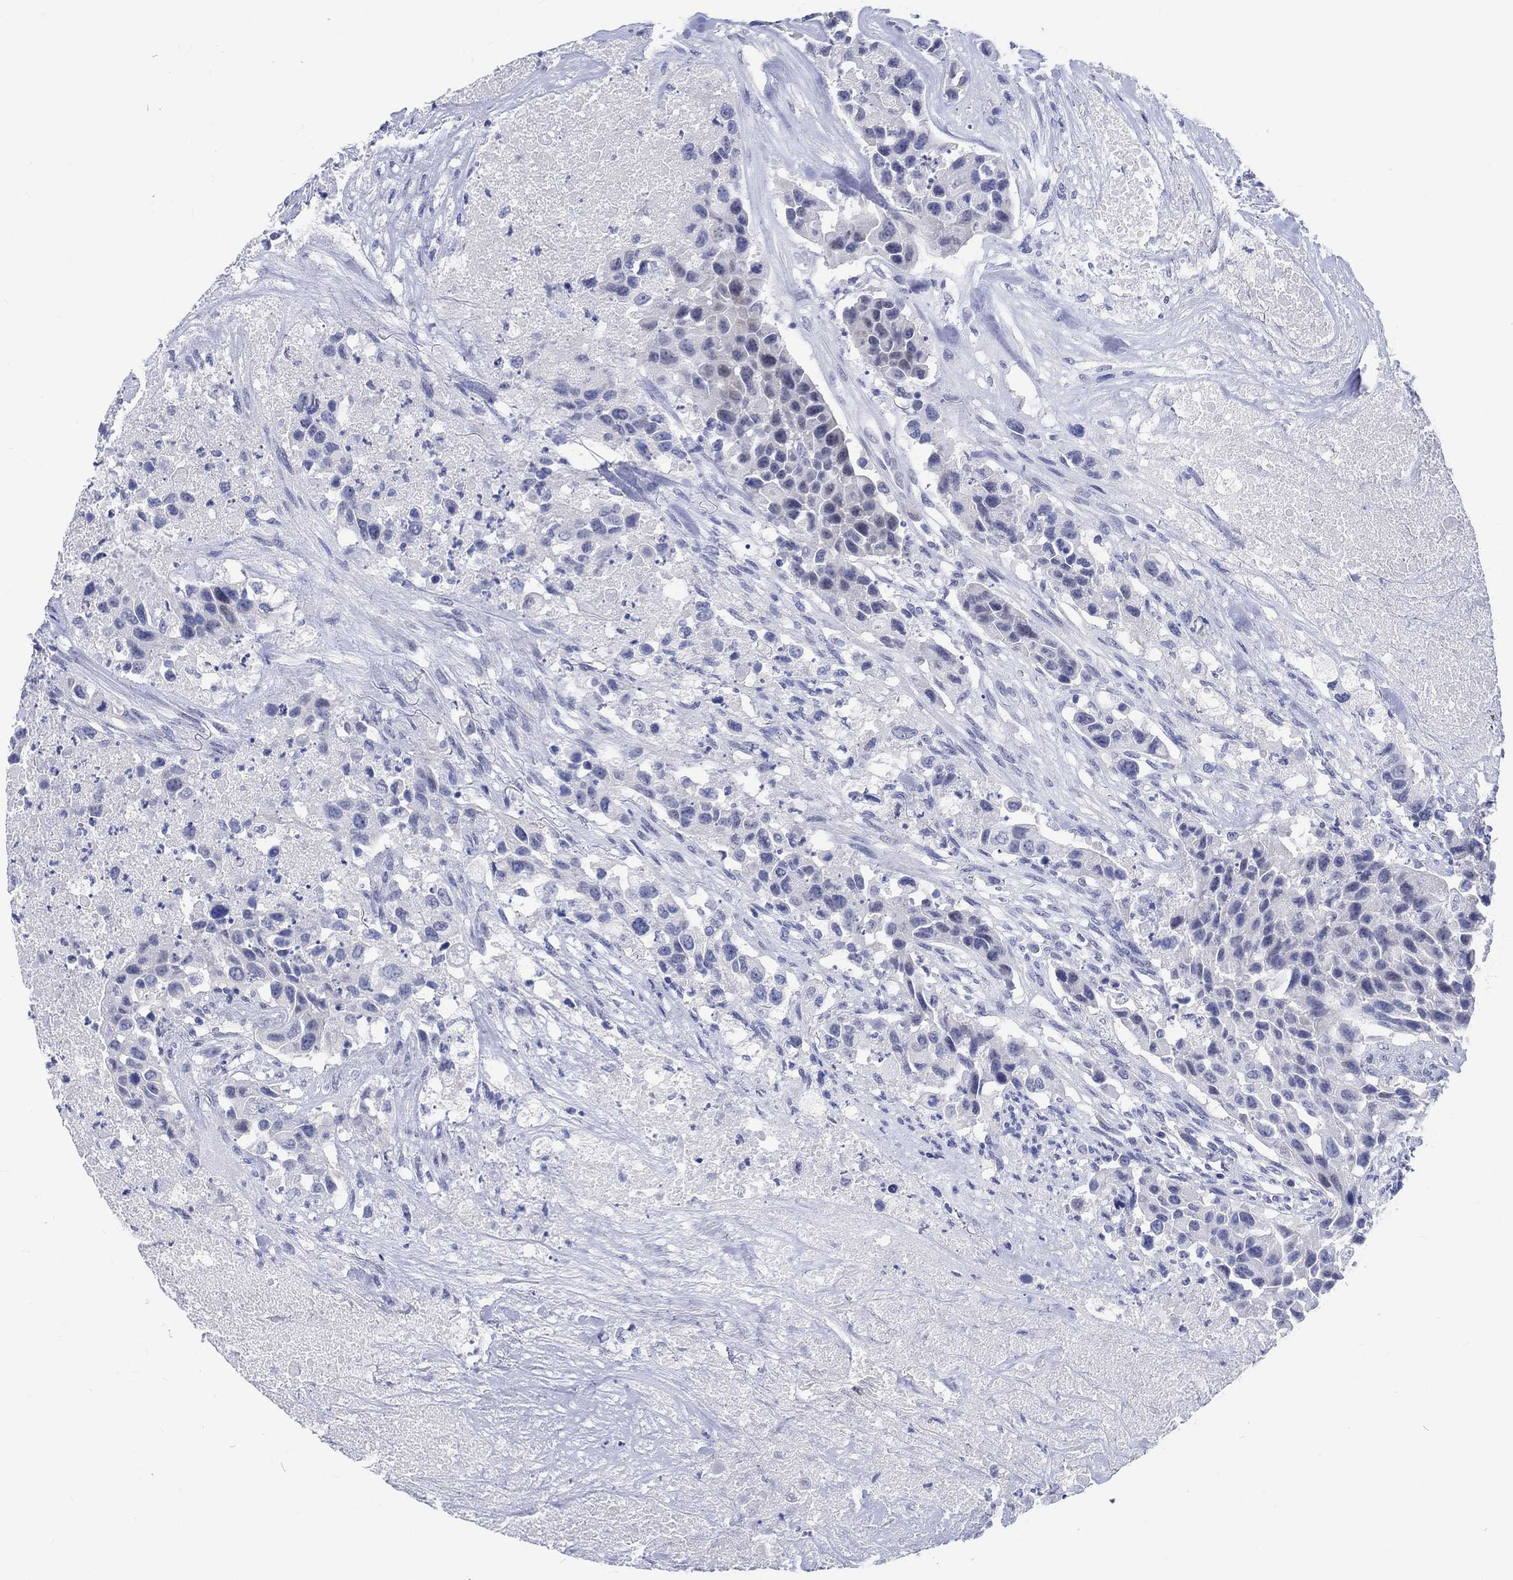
{"staining": {"intensity": "negative", "quantity": "none", "location": "none"}, "tissue": "urothelial cancer", "cell_type": "Tumor cells", "image_type": "cancer", "snomed": [{"axis": "morphology", "description": "Urothelial carcinoma, High grade"}, {"axis": "topography", "description": "Urinary bladder"}], "caption": "Immunohistochemistry image of neoplastic tissue: urothelial carcinoma (high-grade) stained with DAB displays no significant protein staining in tumor cells. (DAB IHC visualized using brightfield microscopy, high magnification).", "gene": "C4orf47", "patient": {"sex": "female", "age": 73}}